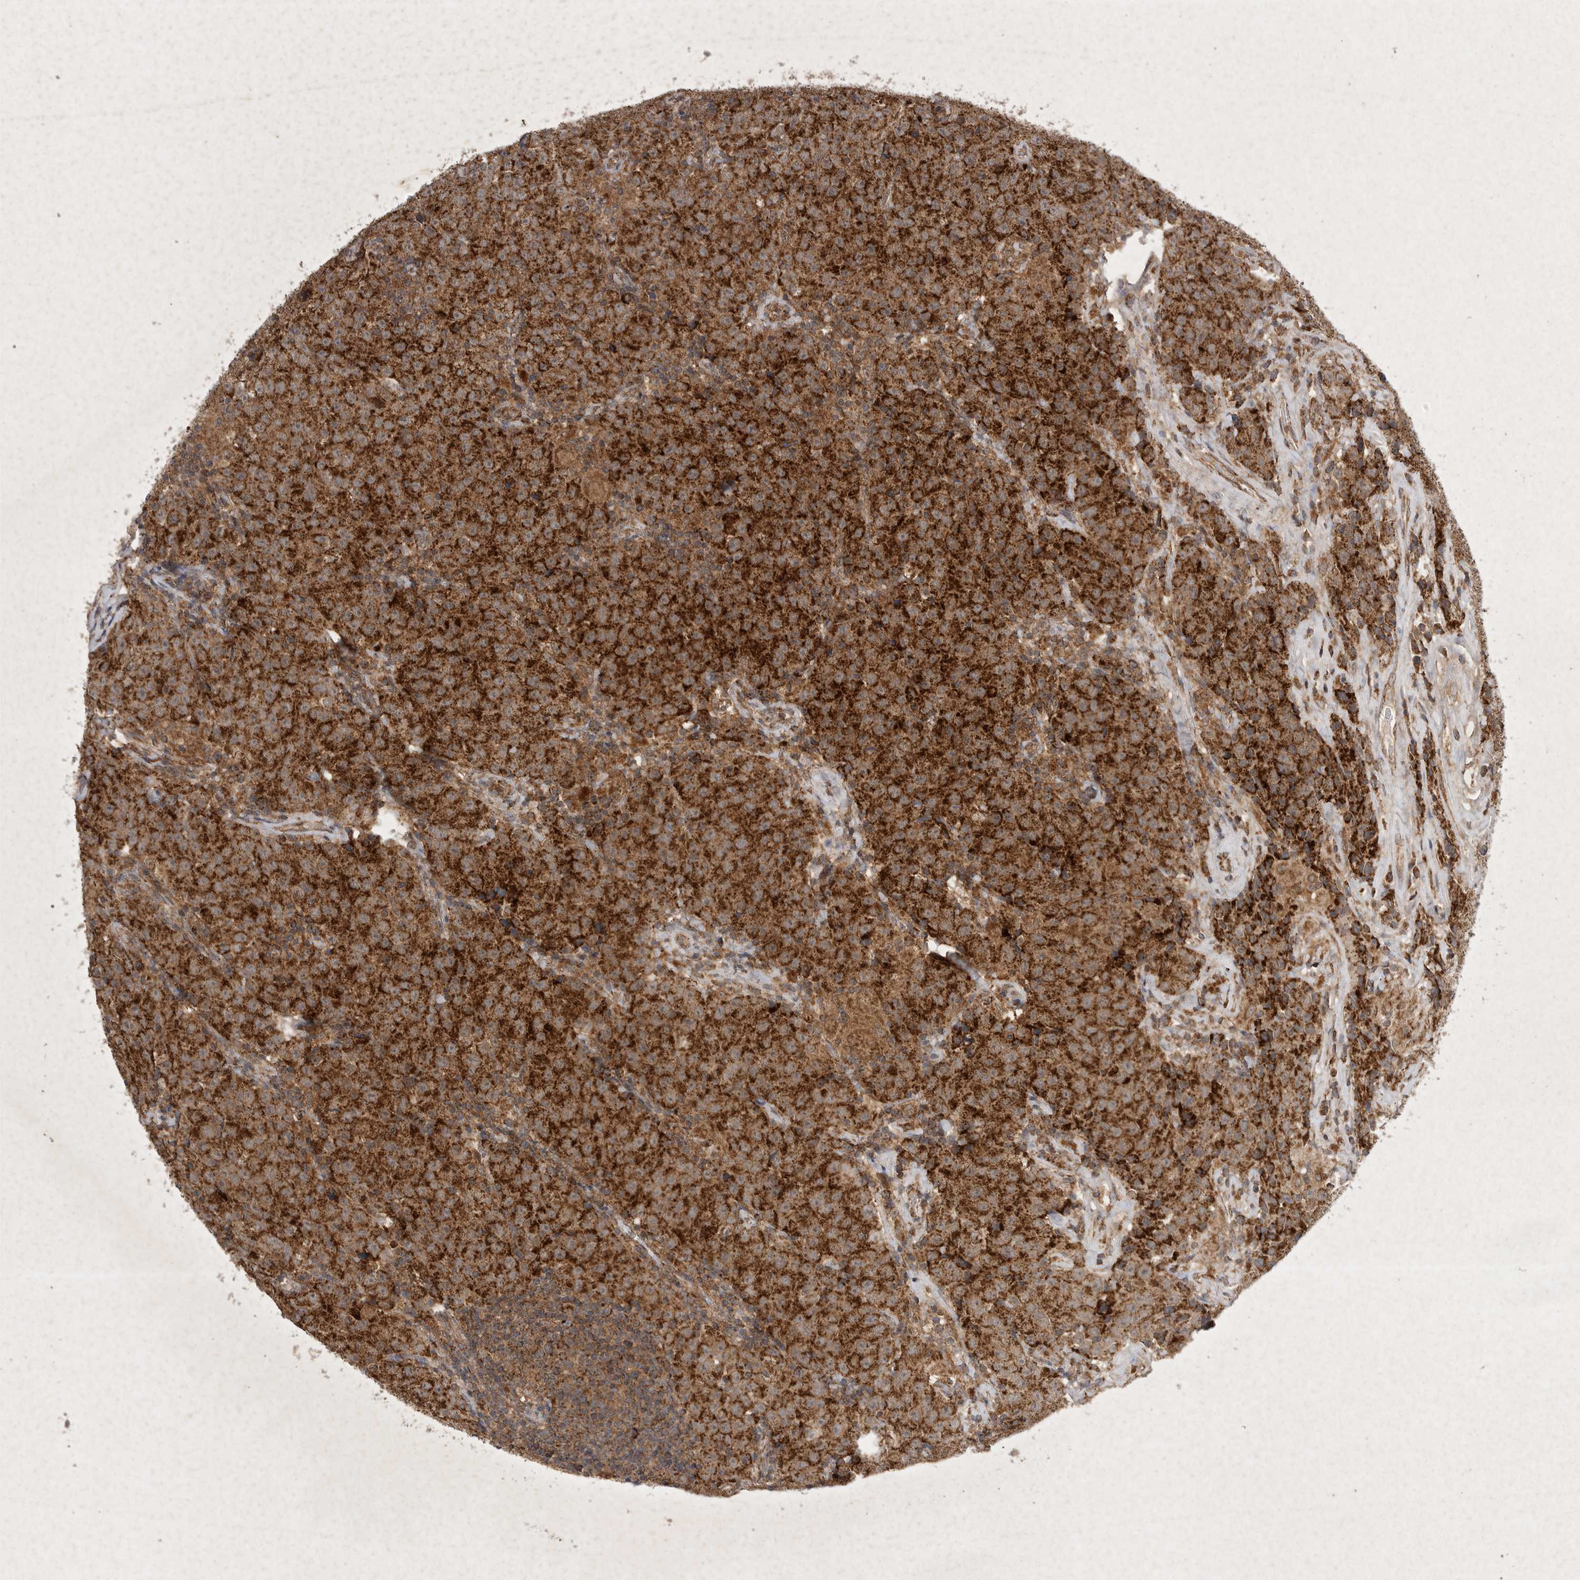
{"staining": {"intensity": "strong", "quantity": ">75%", "location": "cytoplasmic/membranous"}, "tissue": "testis cancer", "cell_type": "Tumor cells", "image_type": "cancer", "snomed": [{"axis": "morphology", "description": "Seminoma, NOS"}, {"axis": "morphology", "description": "Carcinoma, Embryonal, NOS"}, {"axis": "topography", "description": "Testis"}], "caption": "Immunohistochemistry histopathology image of human testis seminoma stained for a protein (brown), which reveals high levels of strong cytoplasmic/membranous staining in about >75% of tumor cells.", "gene": "DDR1", "patient": {"sex": "male", "age": 43}}